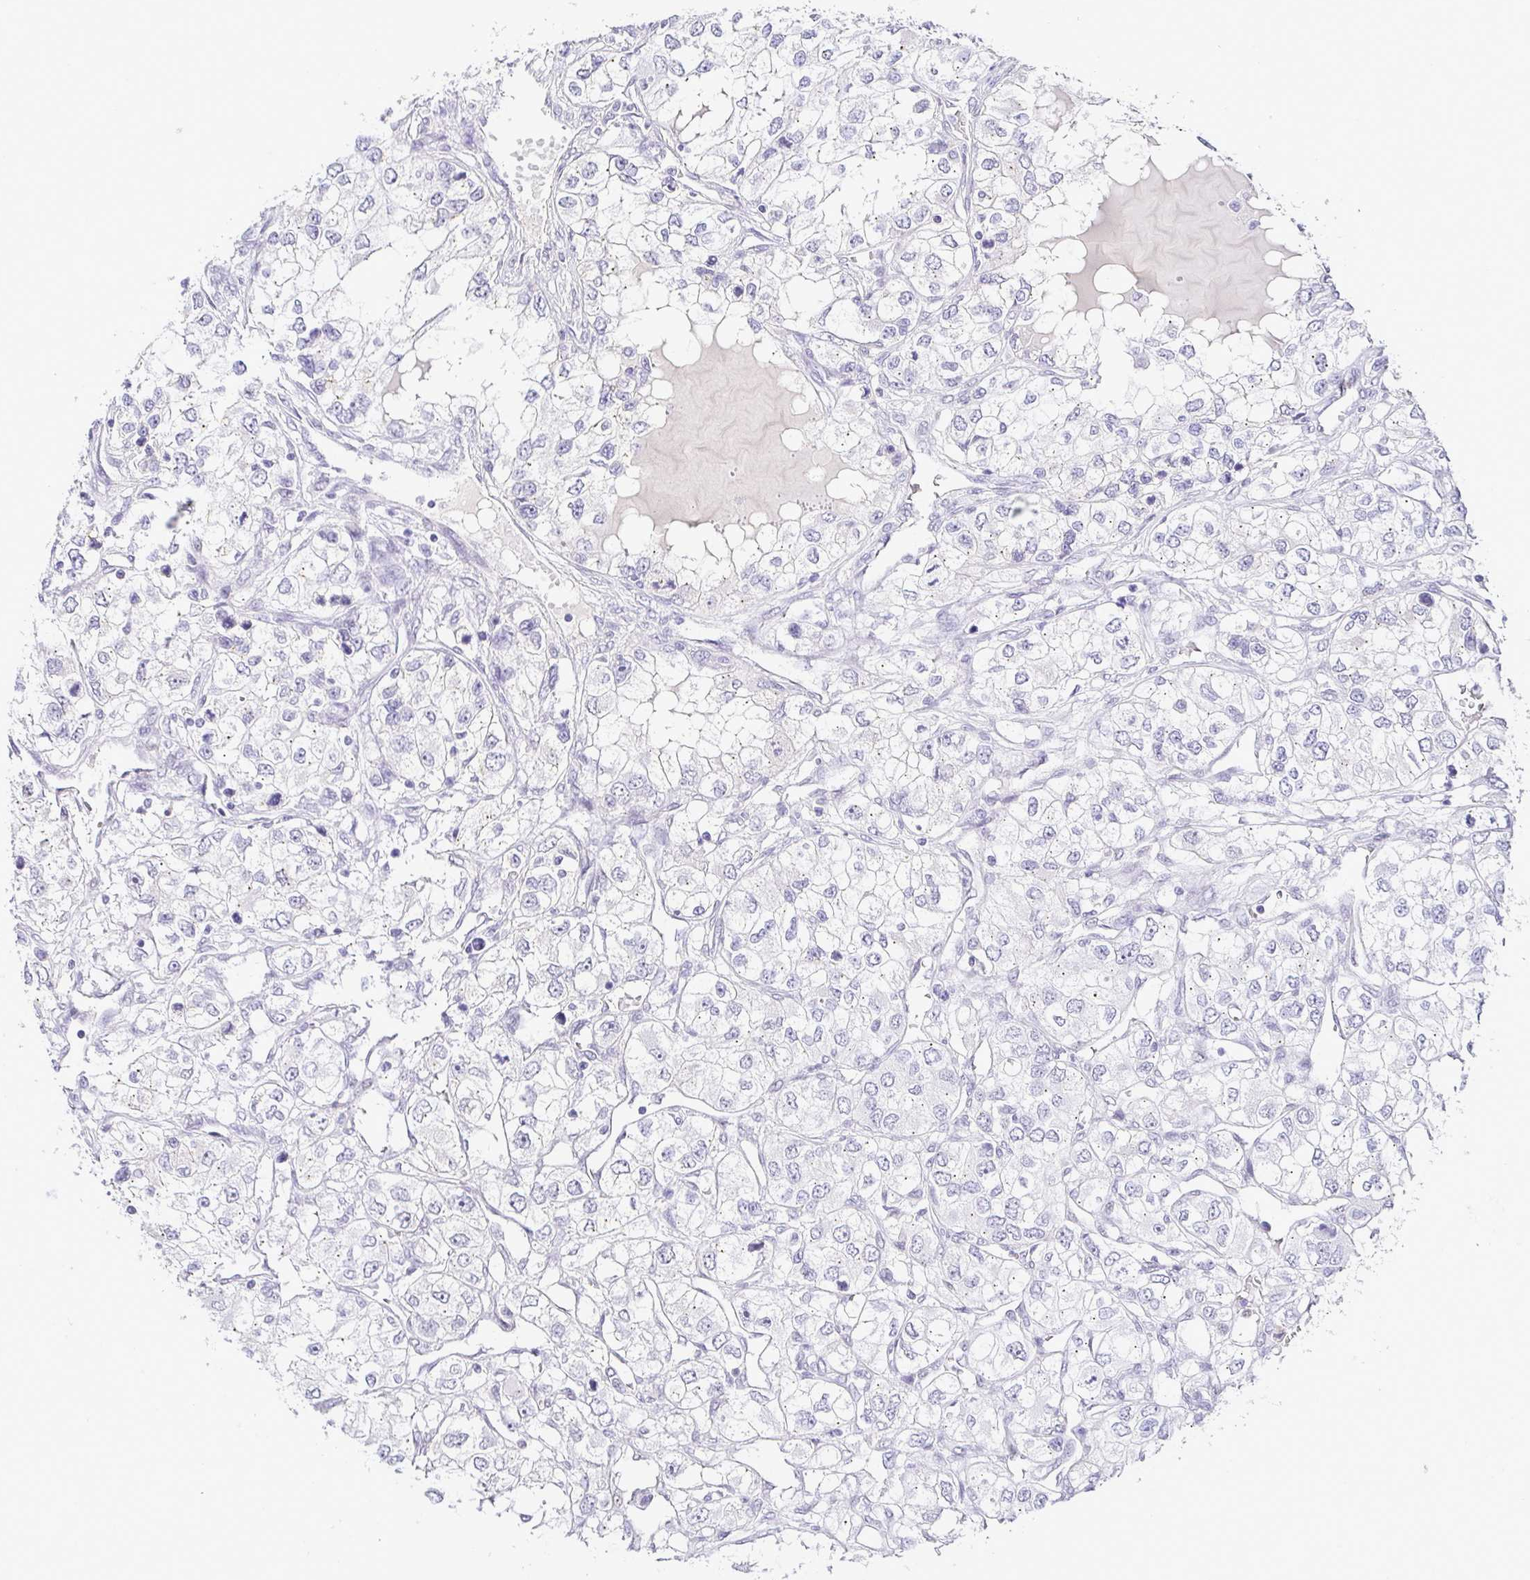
{"staining": {"intensity": "negative", "quantity": "none", "location": "none"}, "tissue": "renal cancer", "cell_type": "Tumor cells", "image_type": "cancer", "snomed": [{"axis": "morphology", "description": "Adenocarcinoma, NOS"}, {"axis": "topography", "description": "Kidney"}], "caption": "This is an immunohistochemistry photomicrograph of renal adenocarcinoma. There is no staining in tumor cells.", "gene": "TCF3", "patient": {"sex": "female", "age": 59}}